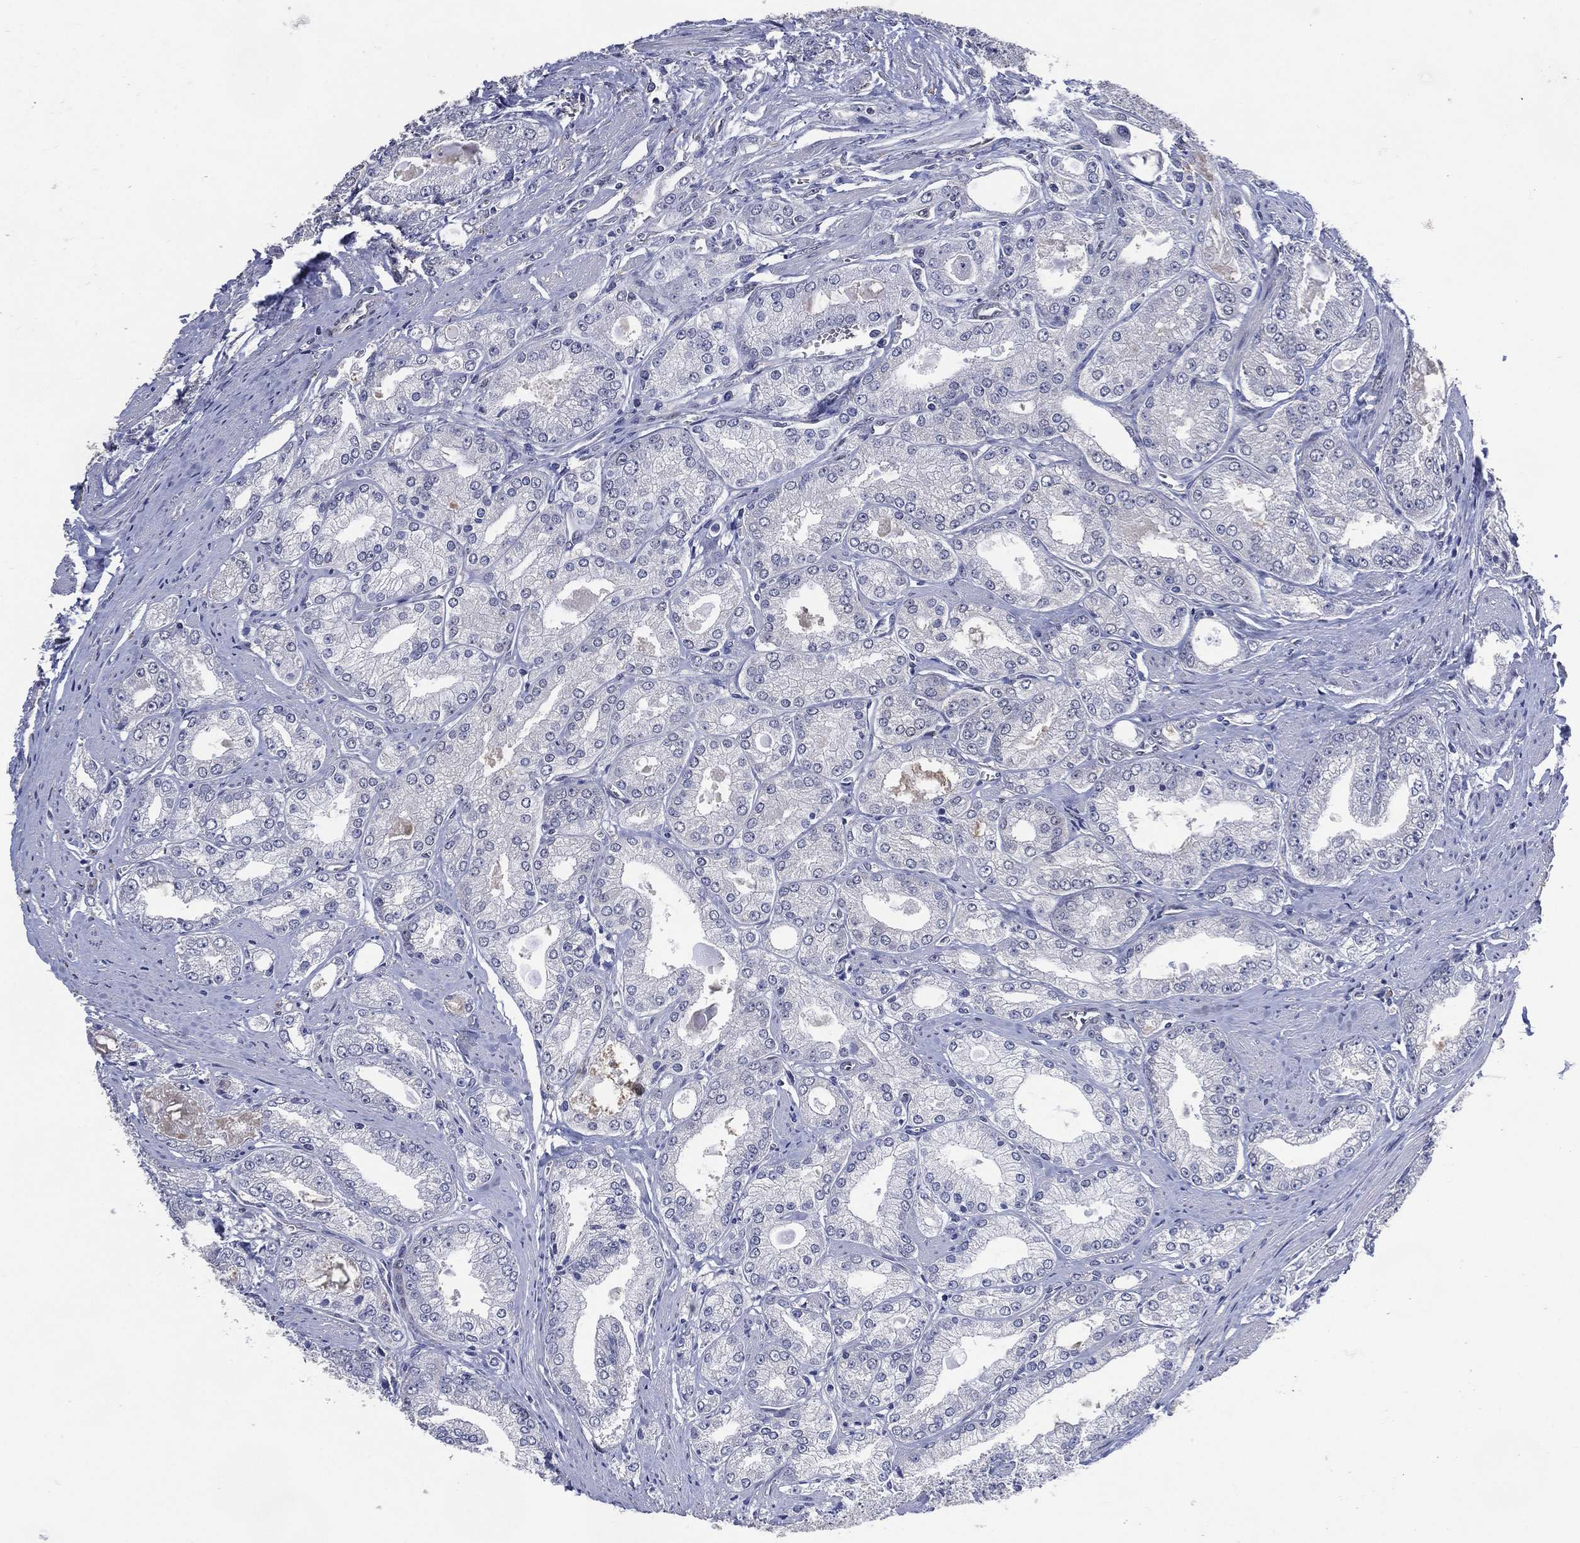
{"staining": {"intensity": "negative", "quantity": "none", "location": "none"}, "tissue": "prostate cancer", "cell_type": "Tumor cells", "image_type": "cancer", "snomed": [{"axis": "morphology", "description": "Adenocarcinoma, NOS"}, {"axis": "morphology", "description": "Adenocarcinoma, High grade"}, {"axis": "topography", "description": "Prostate"}], "caption": "DAB (3,3'-diaminobenzidine) immunohistochemical staining of human prostate cancer (adenocarcinoma (high-grade)) reveals no significant staining in tumor cells.", "gene": "AK1", "patient": {"sex": "male", "age": 70}}